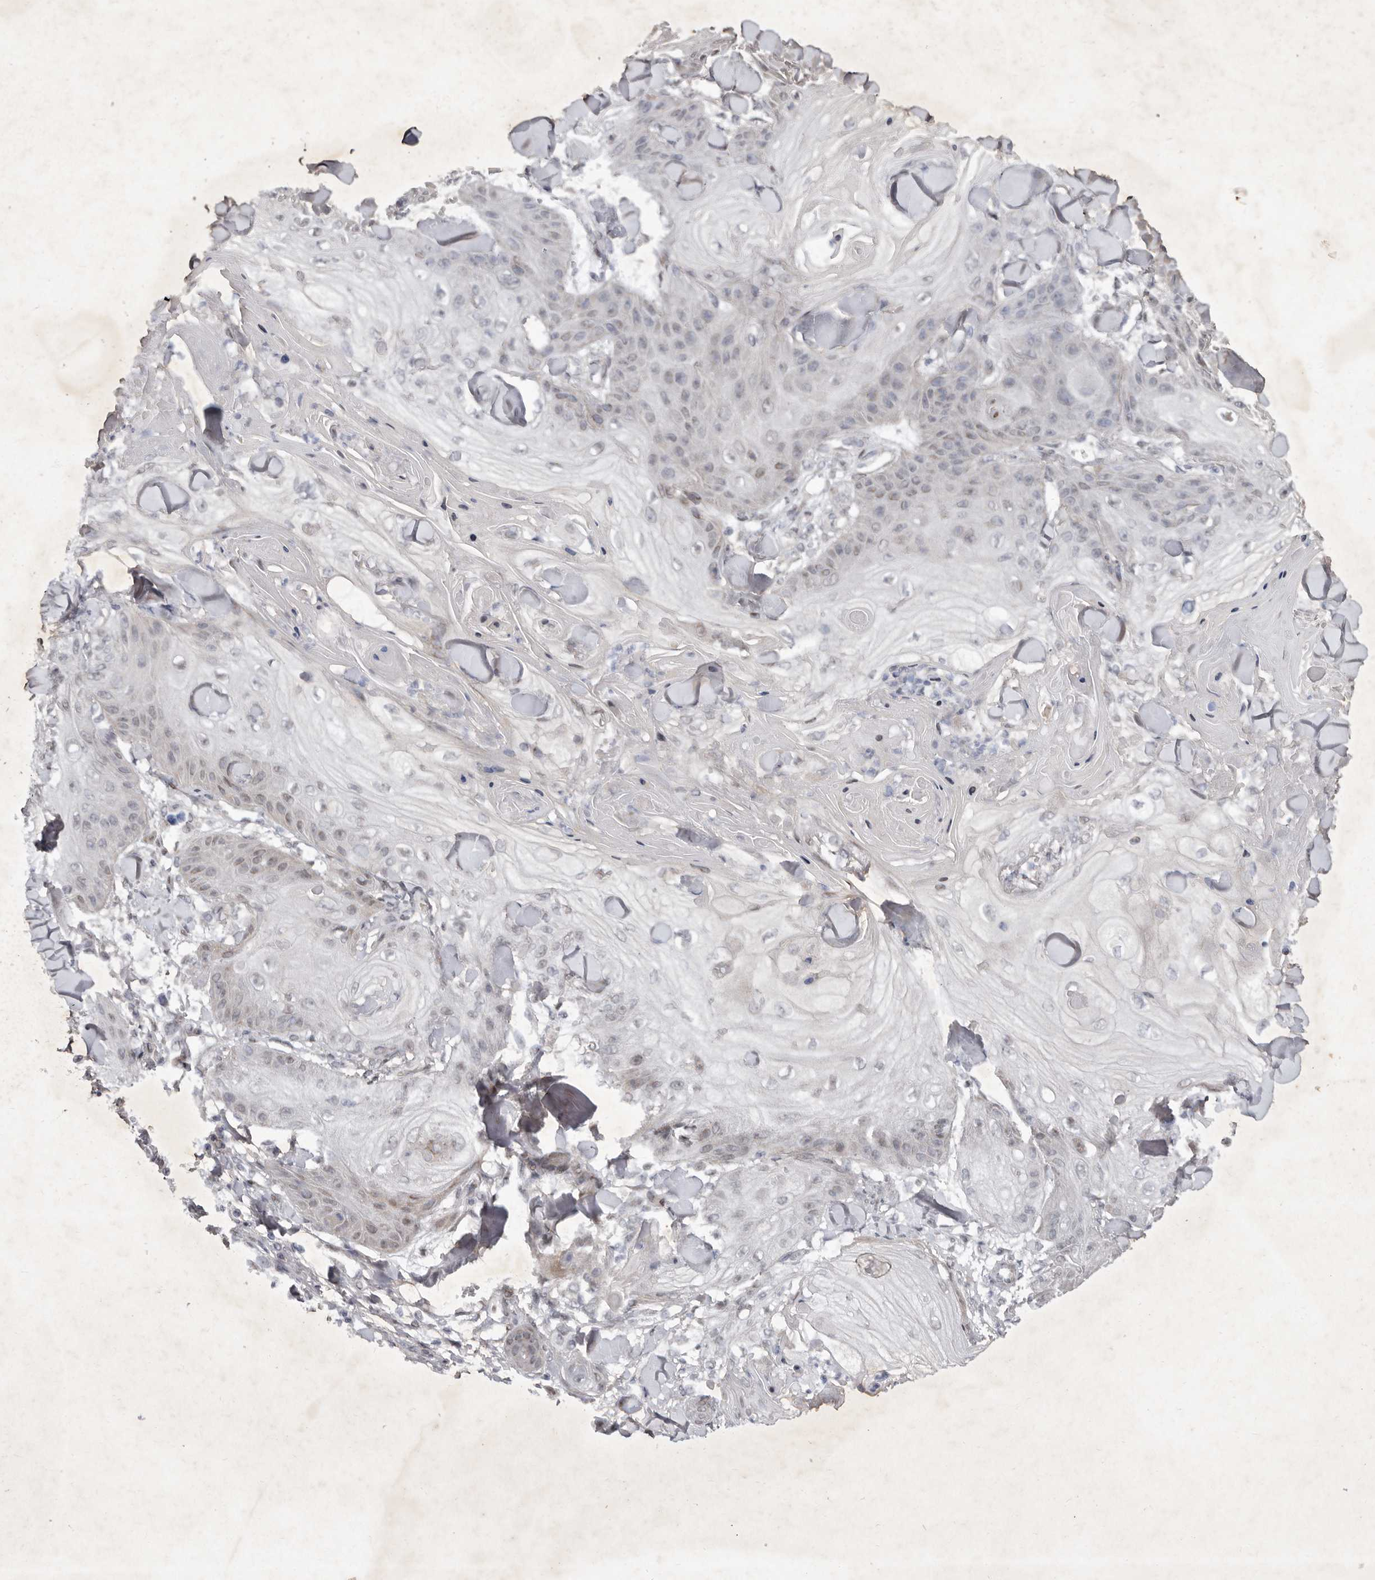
{"staining": {"intensity": "weak", "quantity": "<25%", "location": "cytoplasmic/membranous"}, "tissue": "skin cancer", "cell_type": "Tumor cells", "image_type": "cancer", "snomed": [{"axis": "morphology", "description": "Squamous cell carcinoma, NOS"}, {"axis": "topography", "description": "Skin"}], "caption": "A histopathology image of human squamous cell carcinoma (skin) is negative for staining in tumor cells.", "gene": "ABL1", "patient": {"sex": "male", "age": 74}}